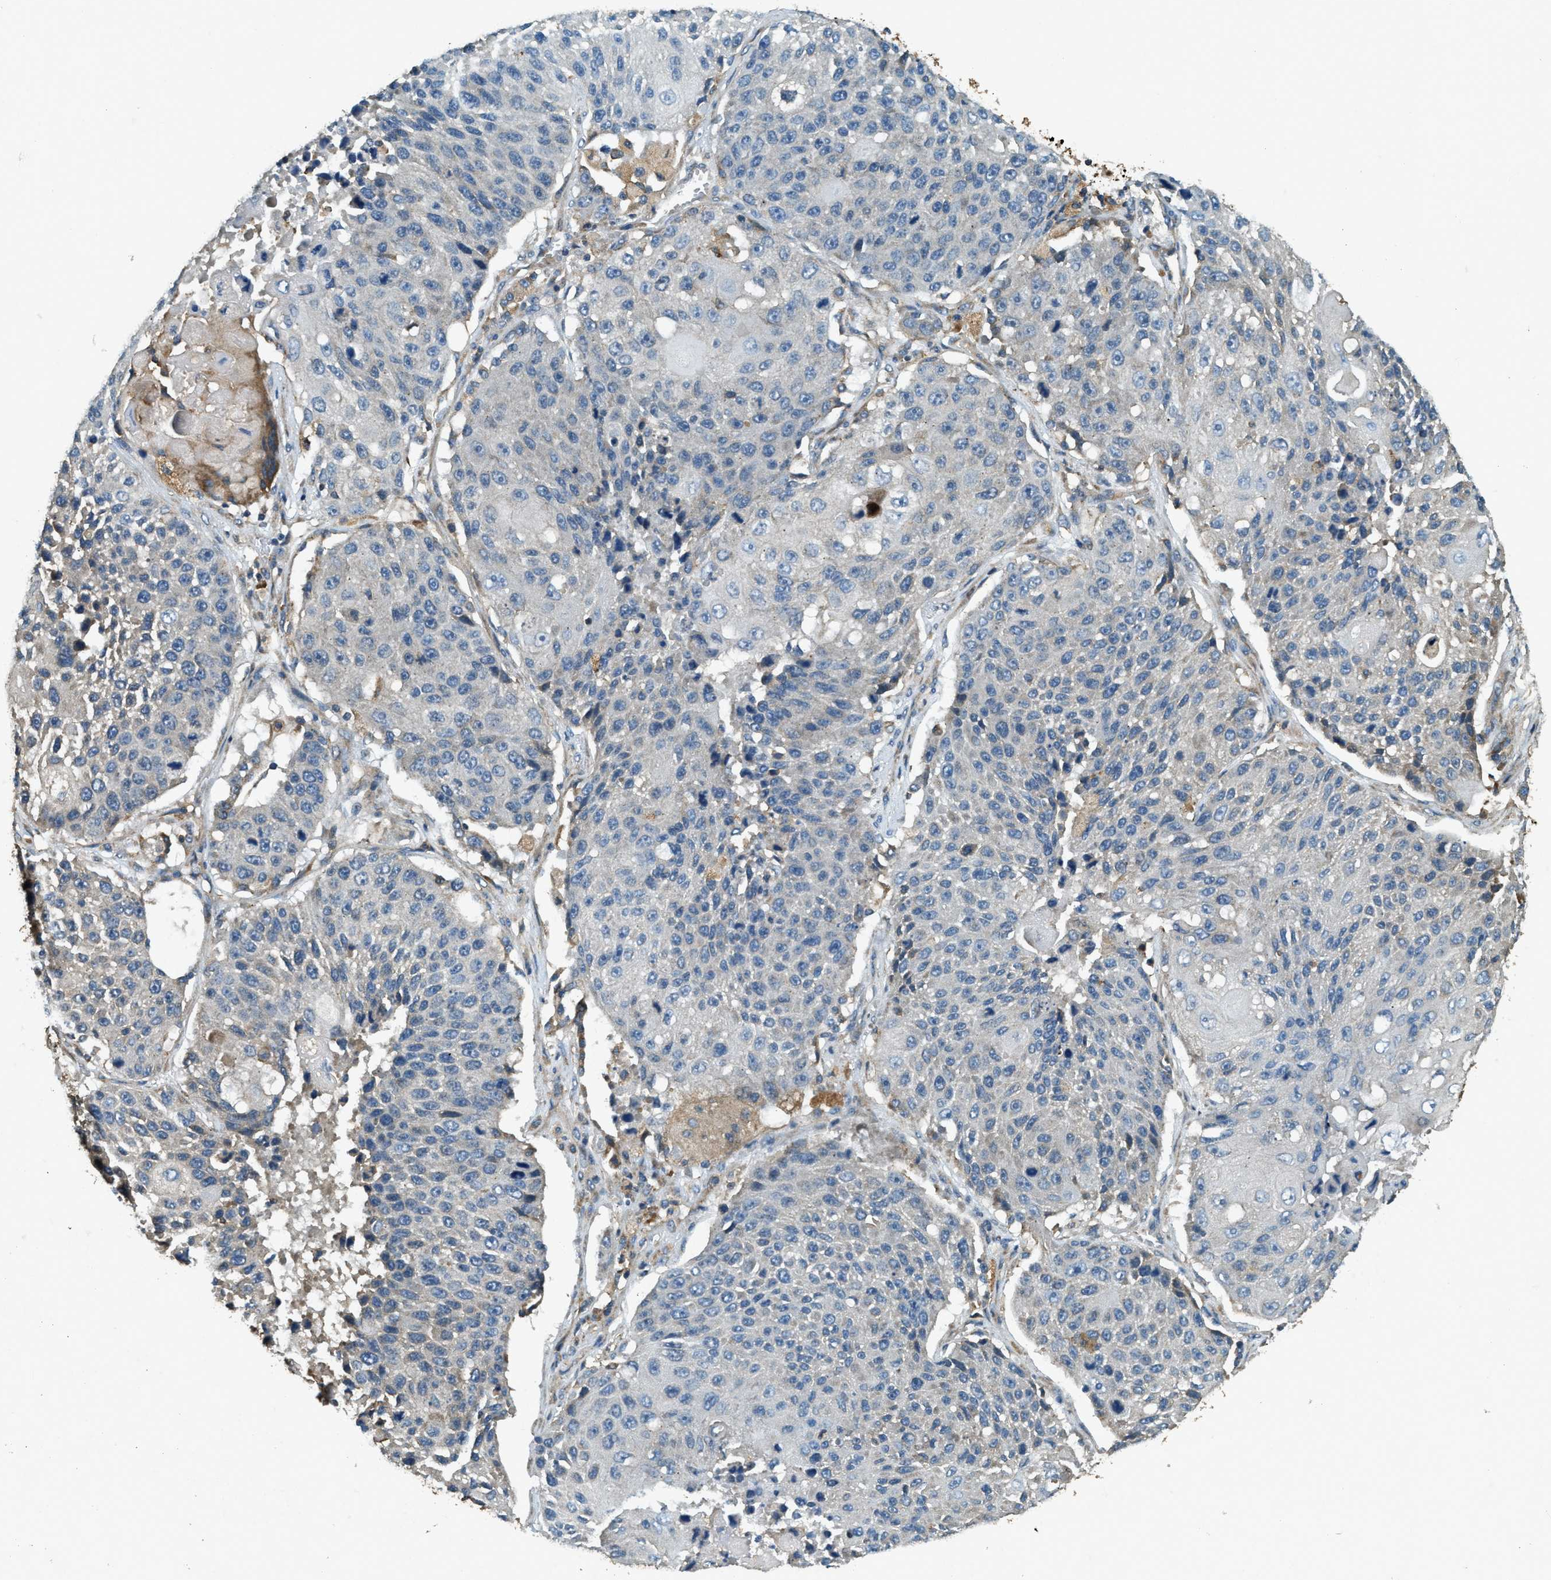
{"staining": {"intensity": "negative", "quantity": "none", "location": "none"}, "tissue": "lung cancer", "cell_type": "Tumor cells", "image_type": "cancer", "snomed": [{"axis": "morphology", "description": "Squamous cell carcinoma, NOS"}, {"axis": "topography", "description": "Lung"}], "caption": "An image of lung squamous cell carcinoma stained for a protein reveals no brown staining in tumor cells.", "gene": "ERGIC1", "patient": {"sex": "male", "age": 61}}